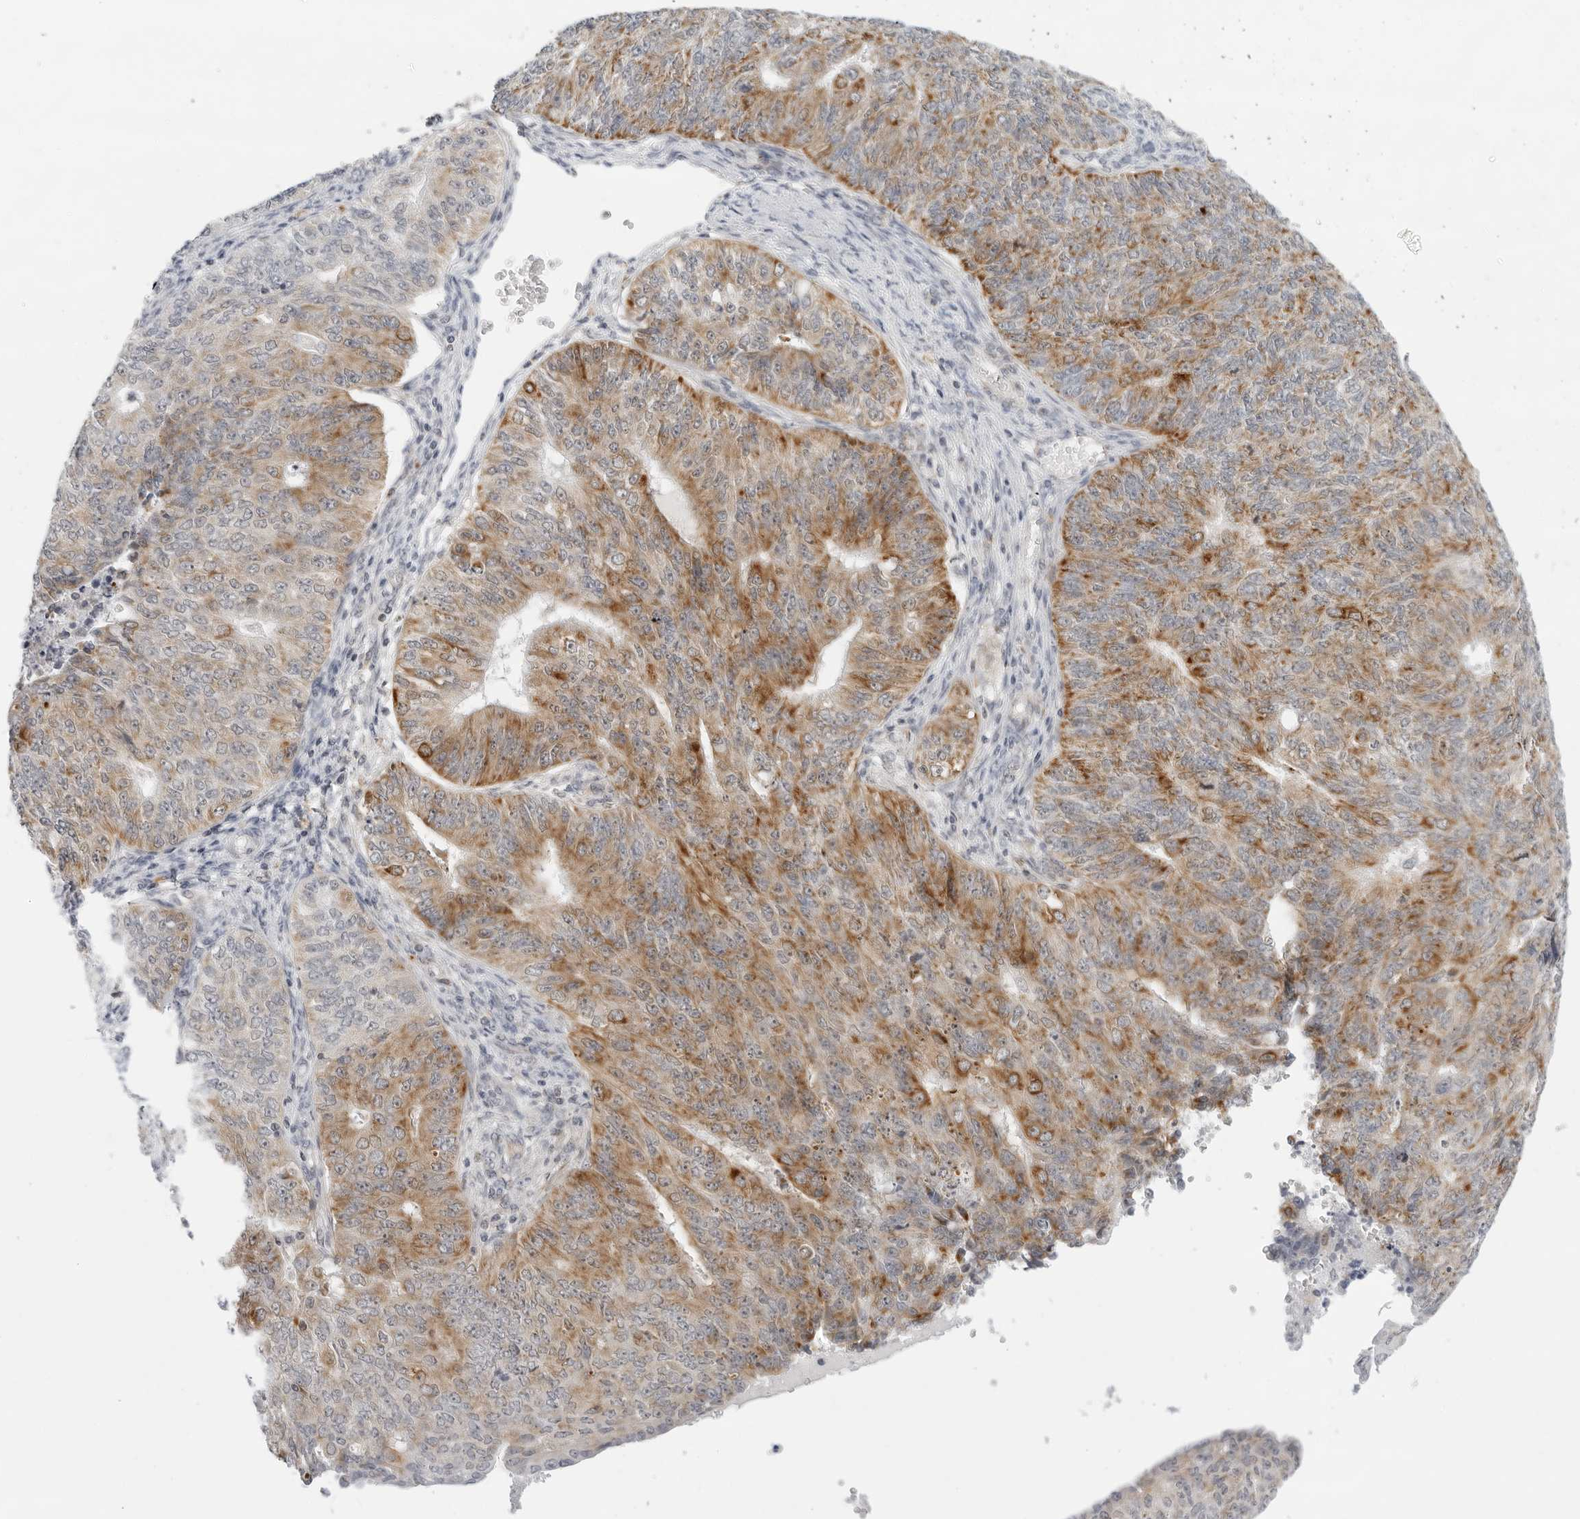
{"staining": {"intensity": "moderate", "quantity": ">75%", "location": "cytoplasmic/membranous"}, "tissue": "endometrial cancer", "cell_type": "Tumor cells", "image_type": "cancer", "snomed": [{"axis": "morphology", "description": "Adenocarcinoma, NOS"}, {"axis": "topography", "description": "Endometrium"}], "caption": "Immunohistochemical staining of human endometrial cancer demonstrates moderate cytoplasmic/membranous protein positivity in about >75% of tumor cells. The protein is shown in brown color, while the nuclei are stained blue.", "gene": "CIART", "patient": {"sex": "female", "age": 32}}